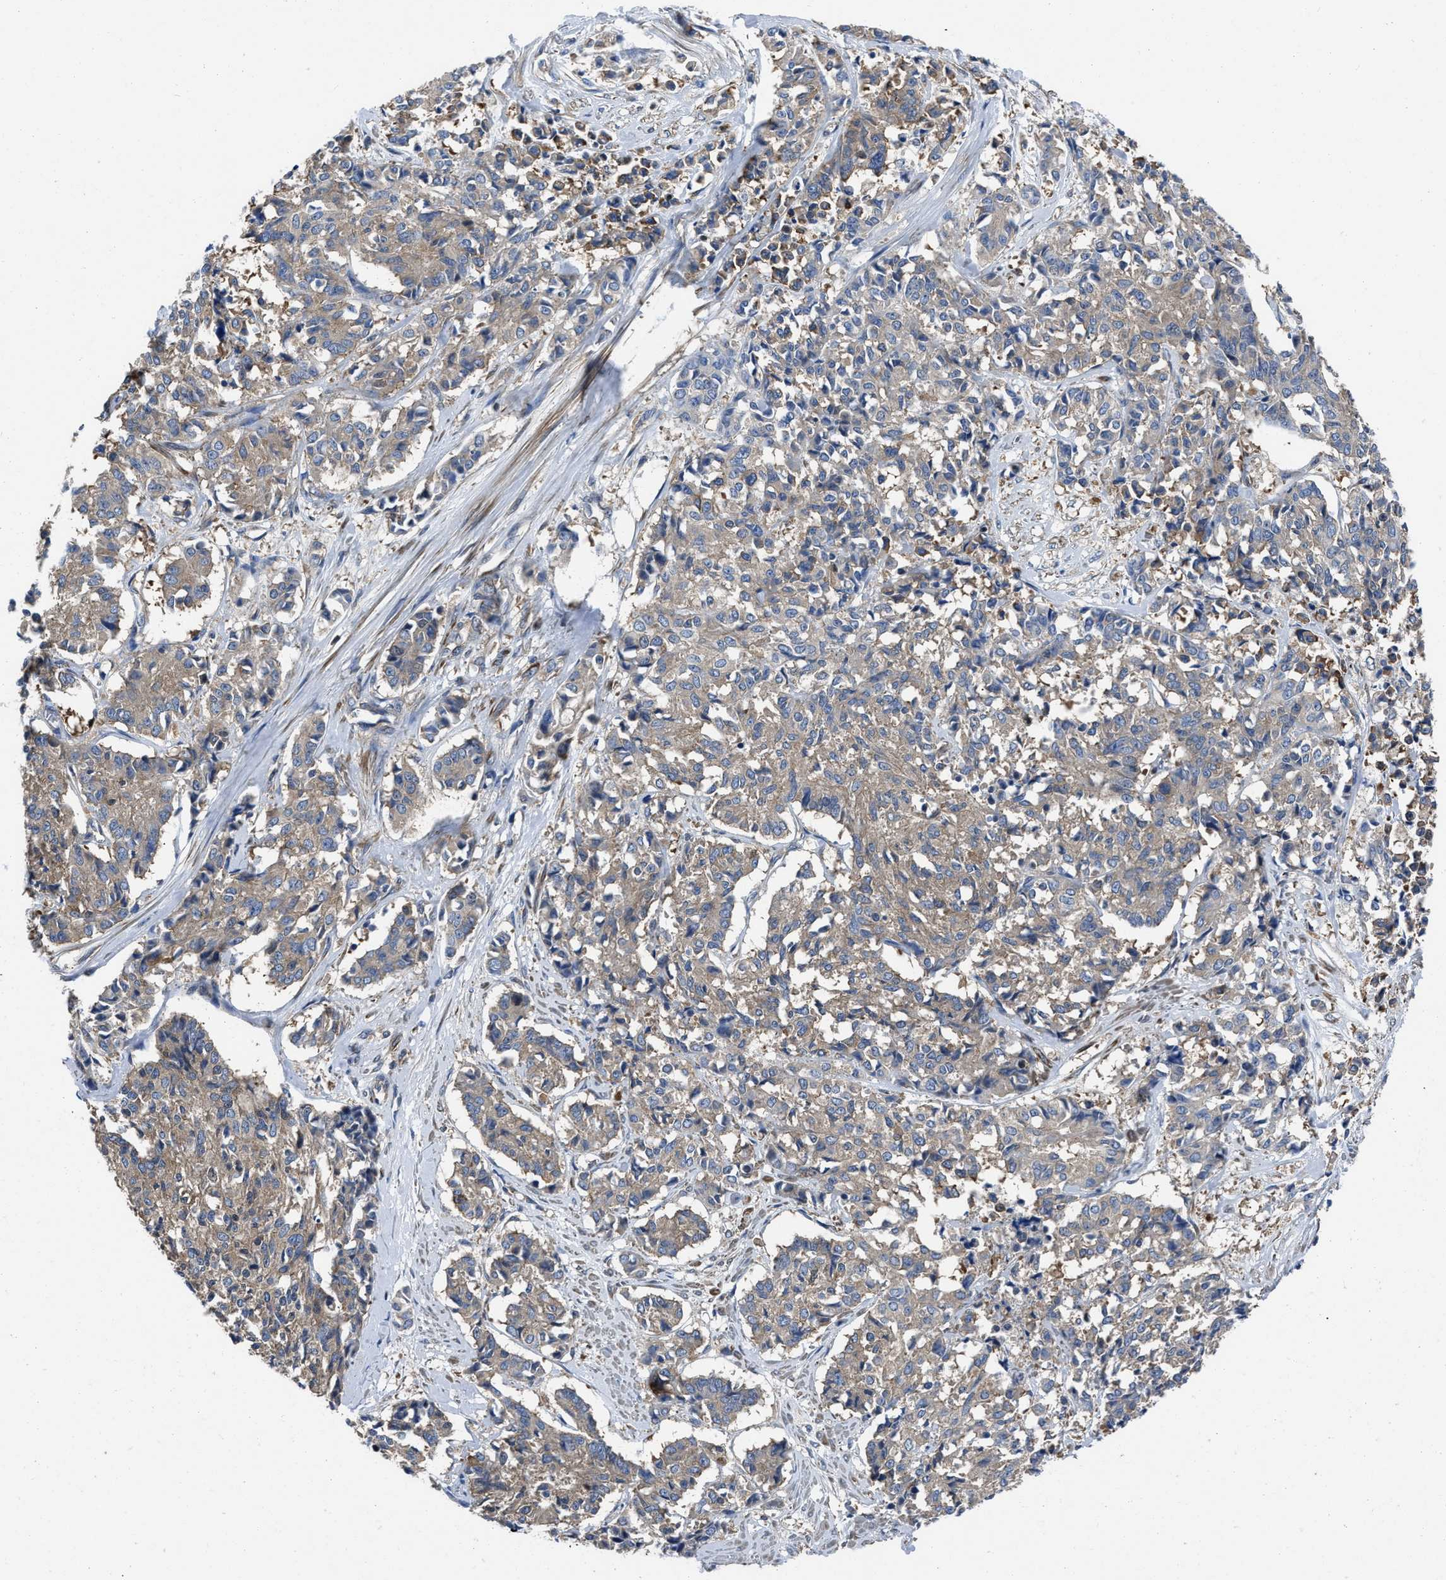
{"staining": {"intensity": "weak", "quantity": ">75%", "location": "cytoplasmic/membranous"}, "tissue": "cervical cancer", "cell_type": "Tumor cells", "image_type": "cancer", "snomed": [{"axis": "morphology", "description": "Squamous cell carcinoma, NOS"}, {"axis": "topography", "description": "Cervix"}], "caption": "Tumor cells exhibit weak cytoplasmic/membranous positivity in about >75% of cells in cervical cancer (squamous cell carcinoma).", "gene": "YARS1", "patient": {"sex": "female", "age": 35}}